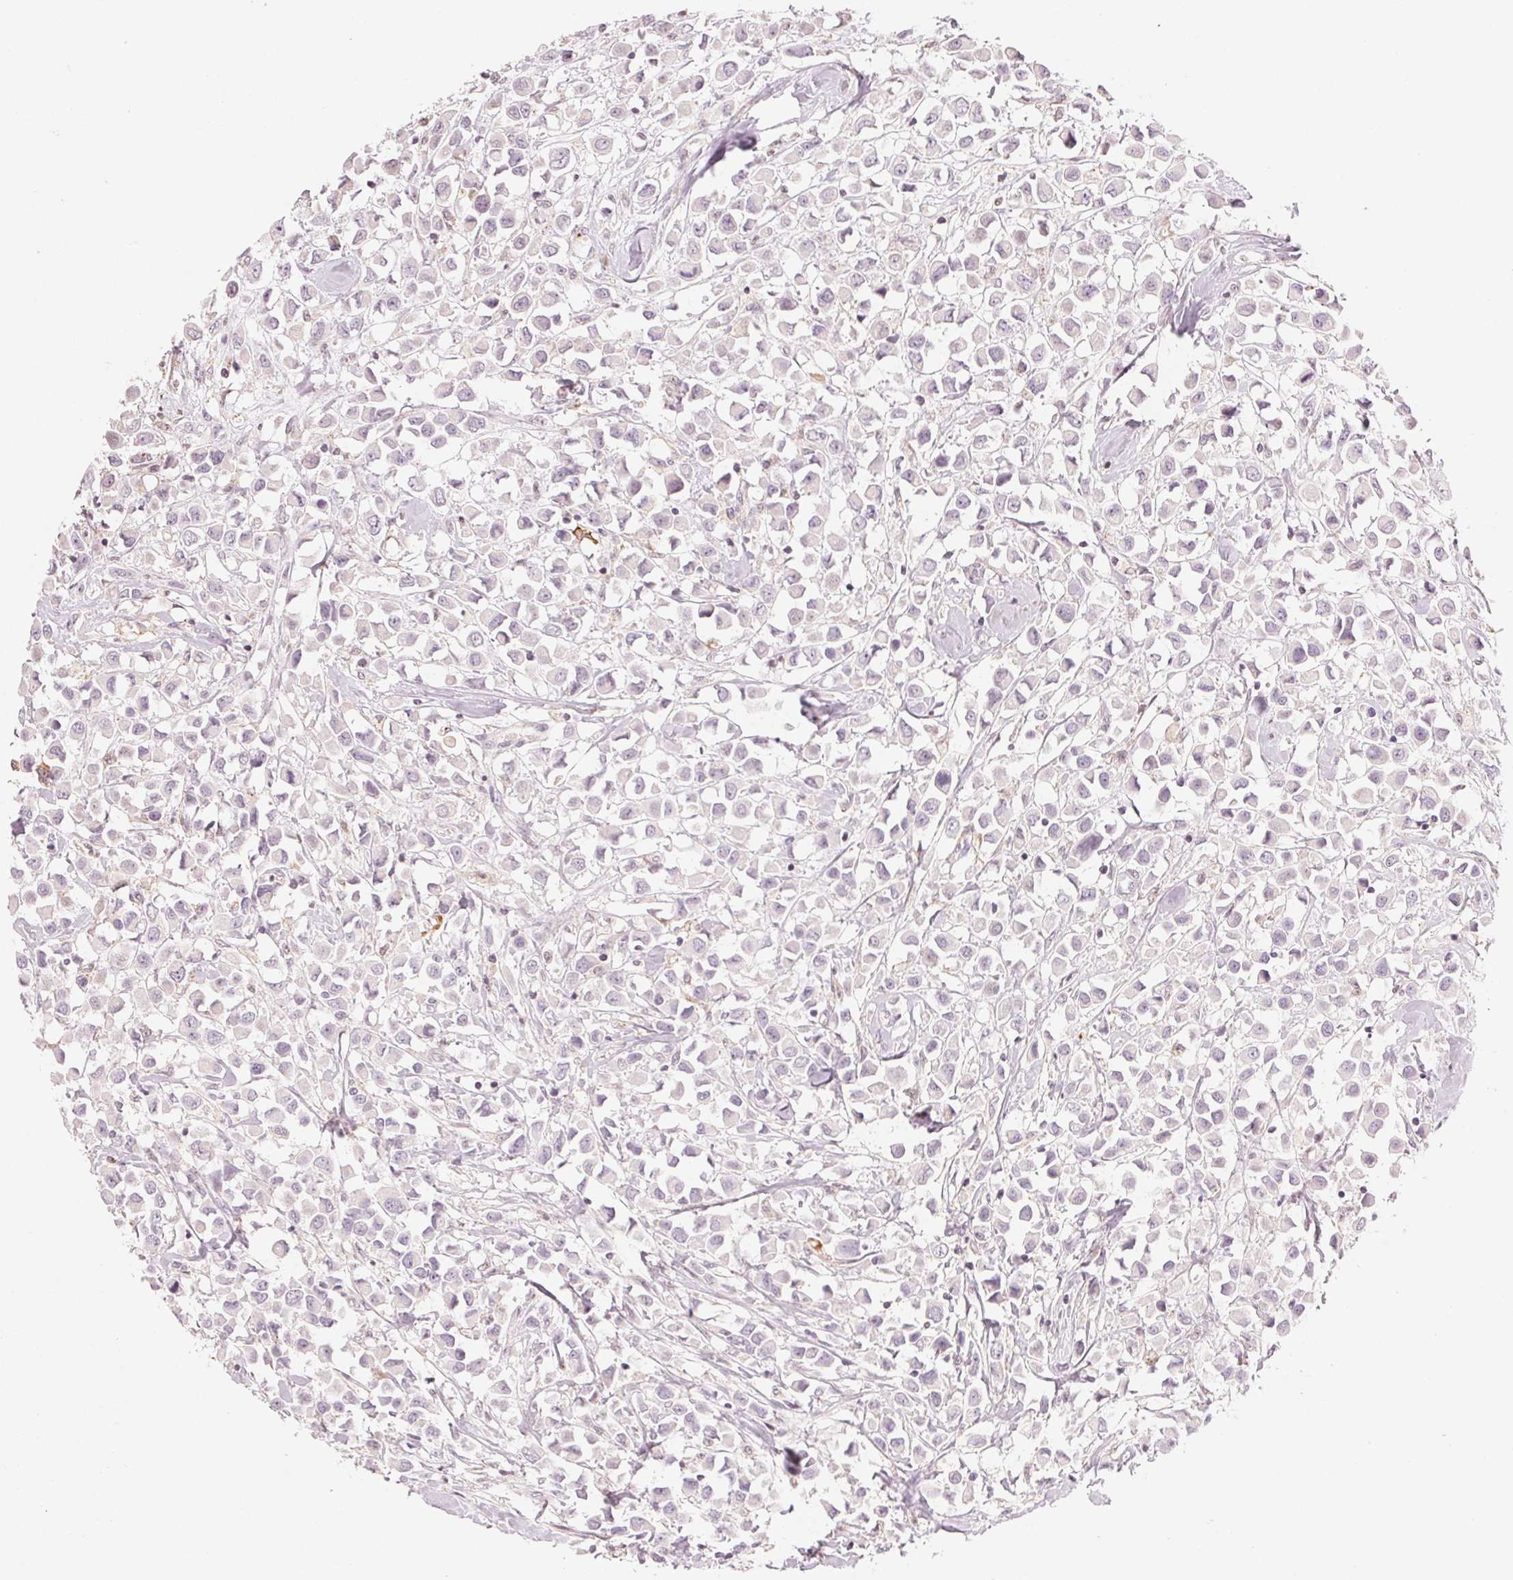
{"staining": {"intensity": "negative", "quantity": "none", "location": "none"}, "tissue": "breast cancer", "cell_type": "Tumor cells", "image_type": "cancer", "snomed": [{"axis": "morphology", "description": "Duct carcinoma"}, {"axis": "topography", "description": "Breast"}], "caption": "A micrograph of breast intraductal carcinoma stained for a protein displays no brown staining in tumor cells.", "gene": "SLC17A4", "patient": {"sex": "female", "age": 61}}